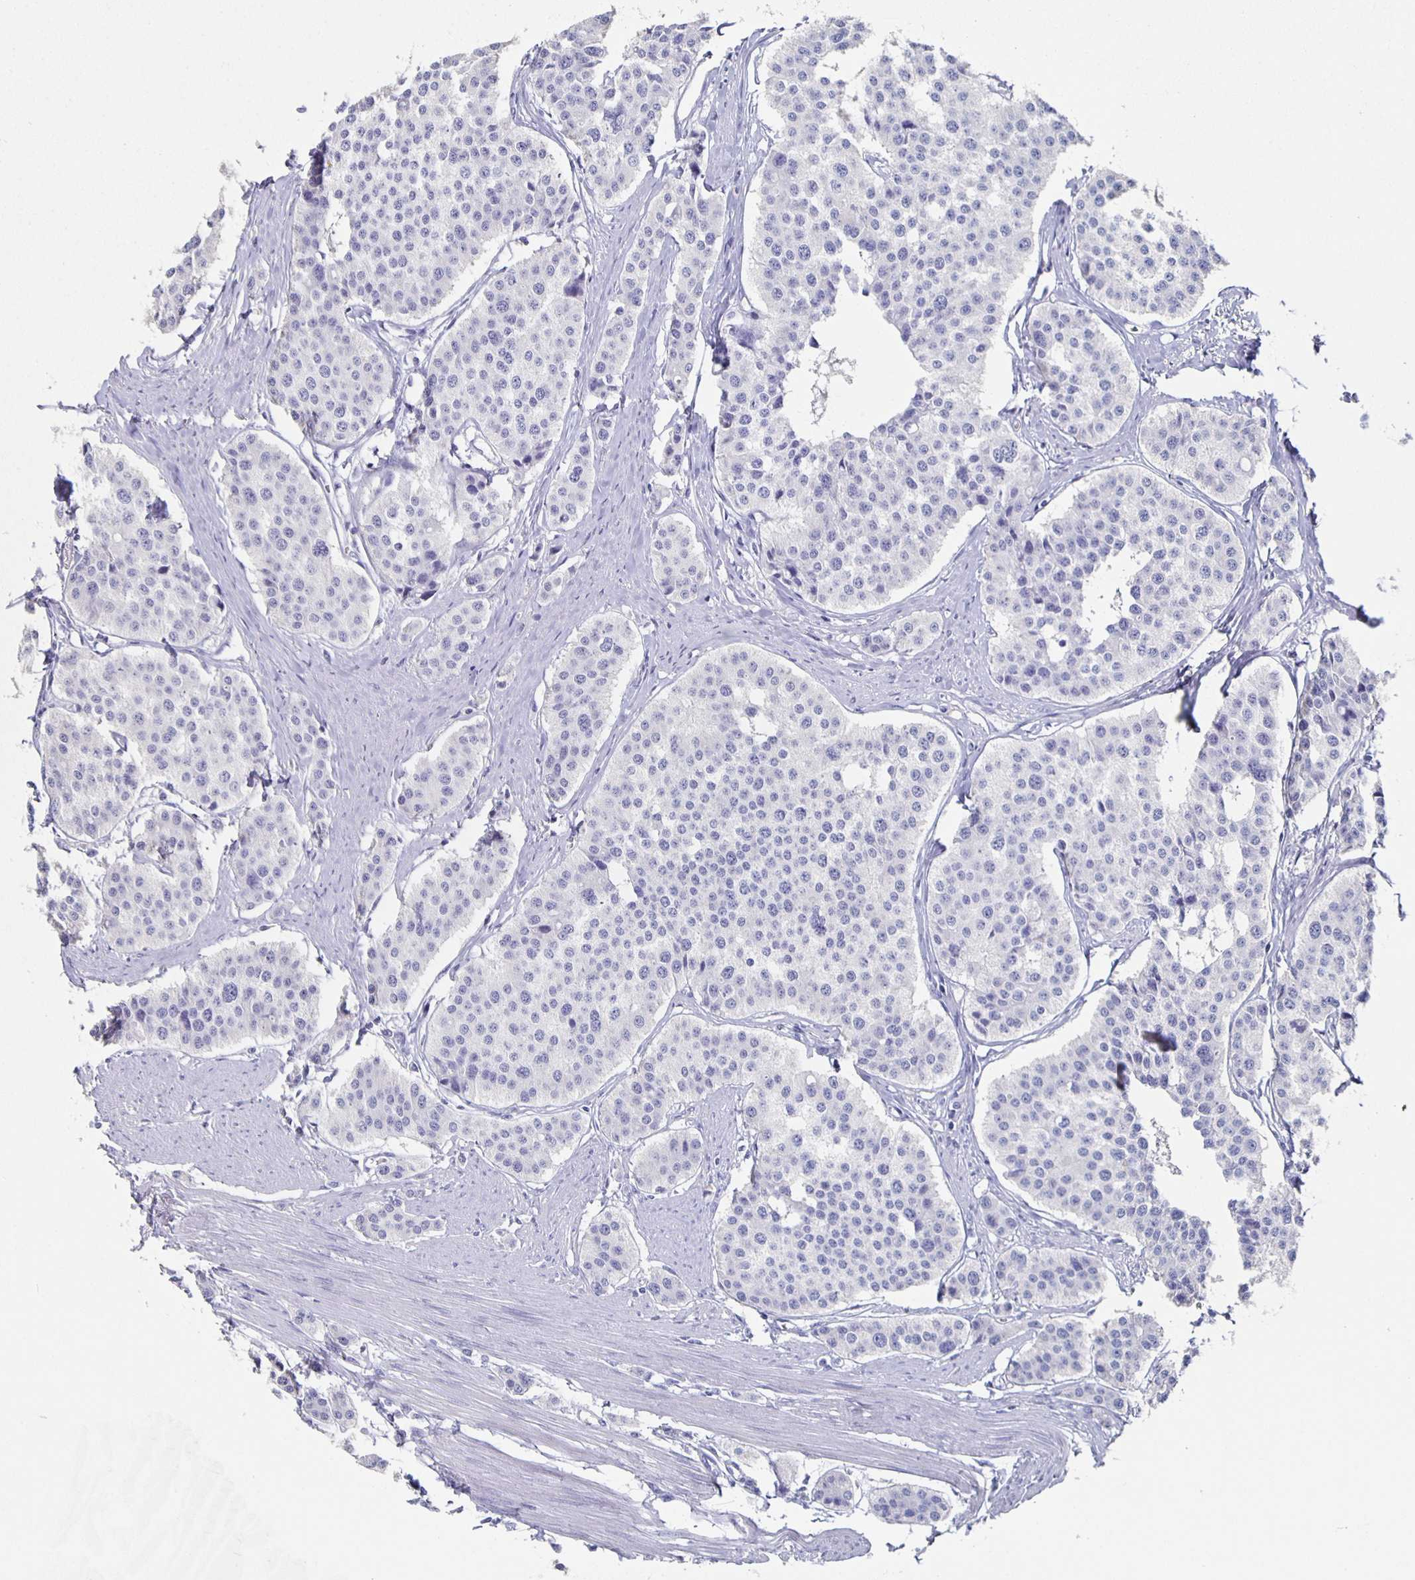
{"staining": {"intensity": "negative", "quantity": "none", "location": "none"}, "tissue": "carcinoid", "cell_type": "Tumor cells", "image_type": "cancer", "snomed": [{"axis": "morphology", "description": "Carcinoid, malignant, NOS"}, {"axis": "topography", "description": "Small intestine"}], "caption": "The histopathology image exhibits no staining of tumor cells in malignant carcinoid.", "gene": "SLC34A2", "patient": {"sex": "male", "age": 60}}